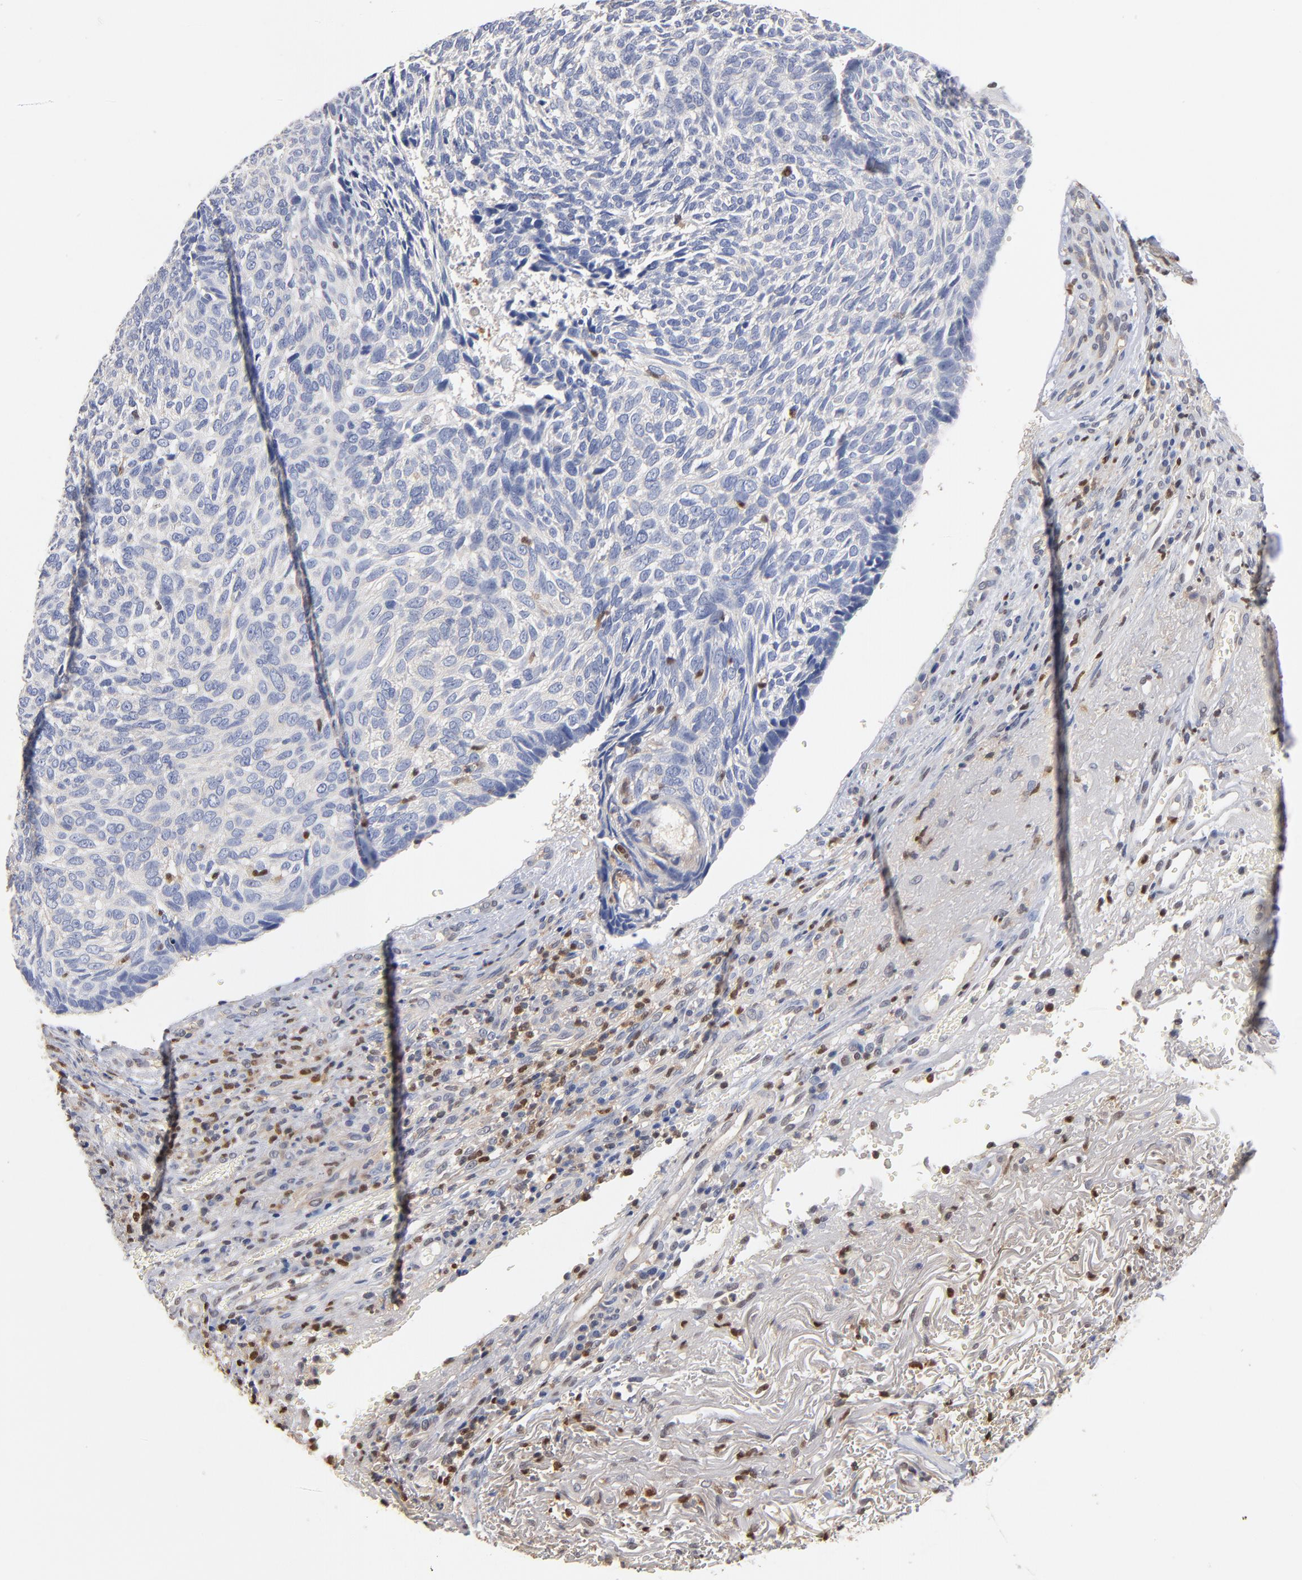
{"staining": {"intensity": "negative", "quantity": "none", "location": "none"}, "tissue": "skin cancer", "cell_type": "Tumor cells", "image_type": "cancer", "snomed": [{"axis": "morphology", "description": "Basal cell carcinoma"}, {"axis": "topography", "description": "Skin"}], "caption": "This is a image of IHC staining of skin cancer, which shows no positivity in tumor cells.", "gene": "ARHGEF6", "patient": {"sex": "male", "age": 72}}